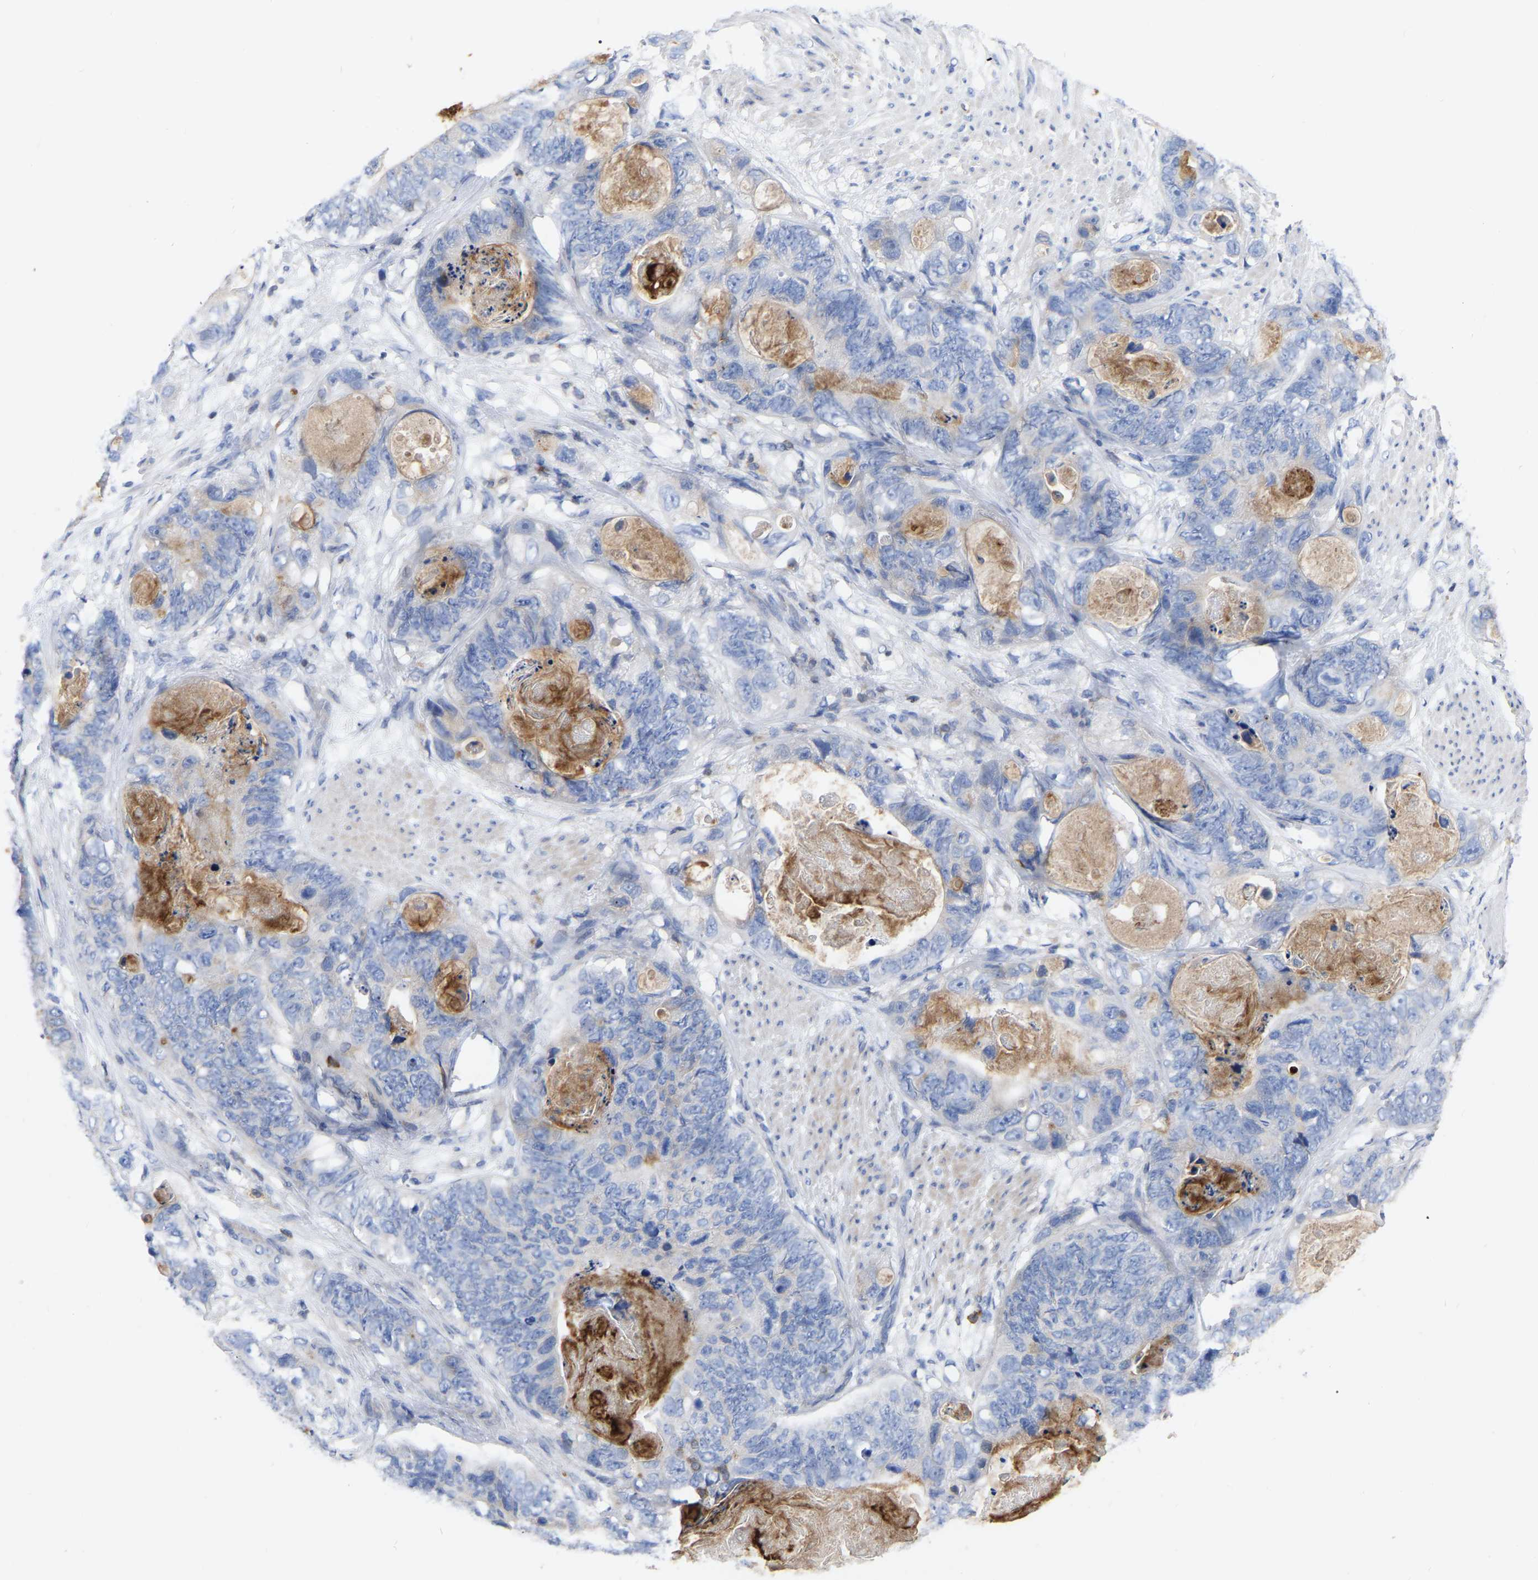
{"staining": {"intensity": "negative", "quantity": "none", "location": "none"}, "tissue": "stomach cancer", "cell_type": "Tumor cells", "image_type": "cancer", "snomed": [{"axis": "morphology", "description": "Adenocarcinoma, NOS"}, {"axis": "topography", "description": "Stomach"}], "caption": "Stomach cancer was stained to show a protein in brown. There is no significant staining in tumor cells.", "gene": "PTPN7", "patient": {"sex": "female", "age": 89}}